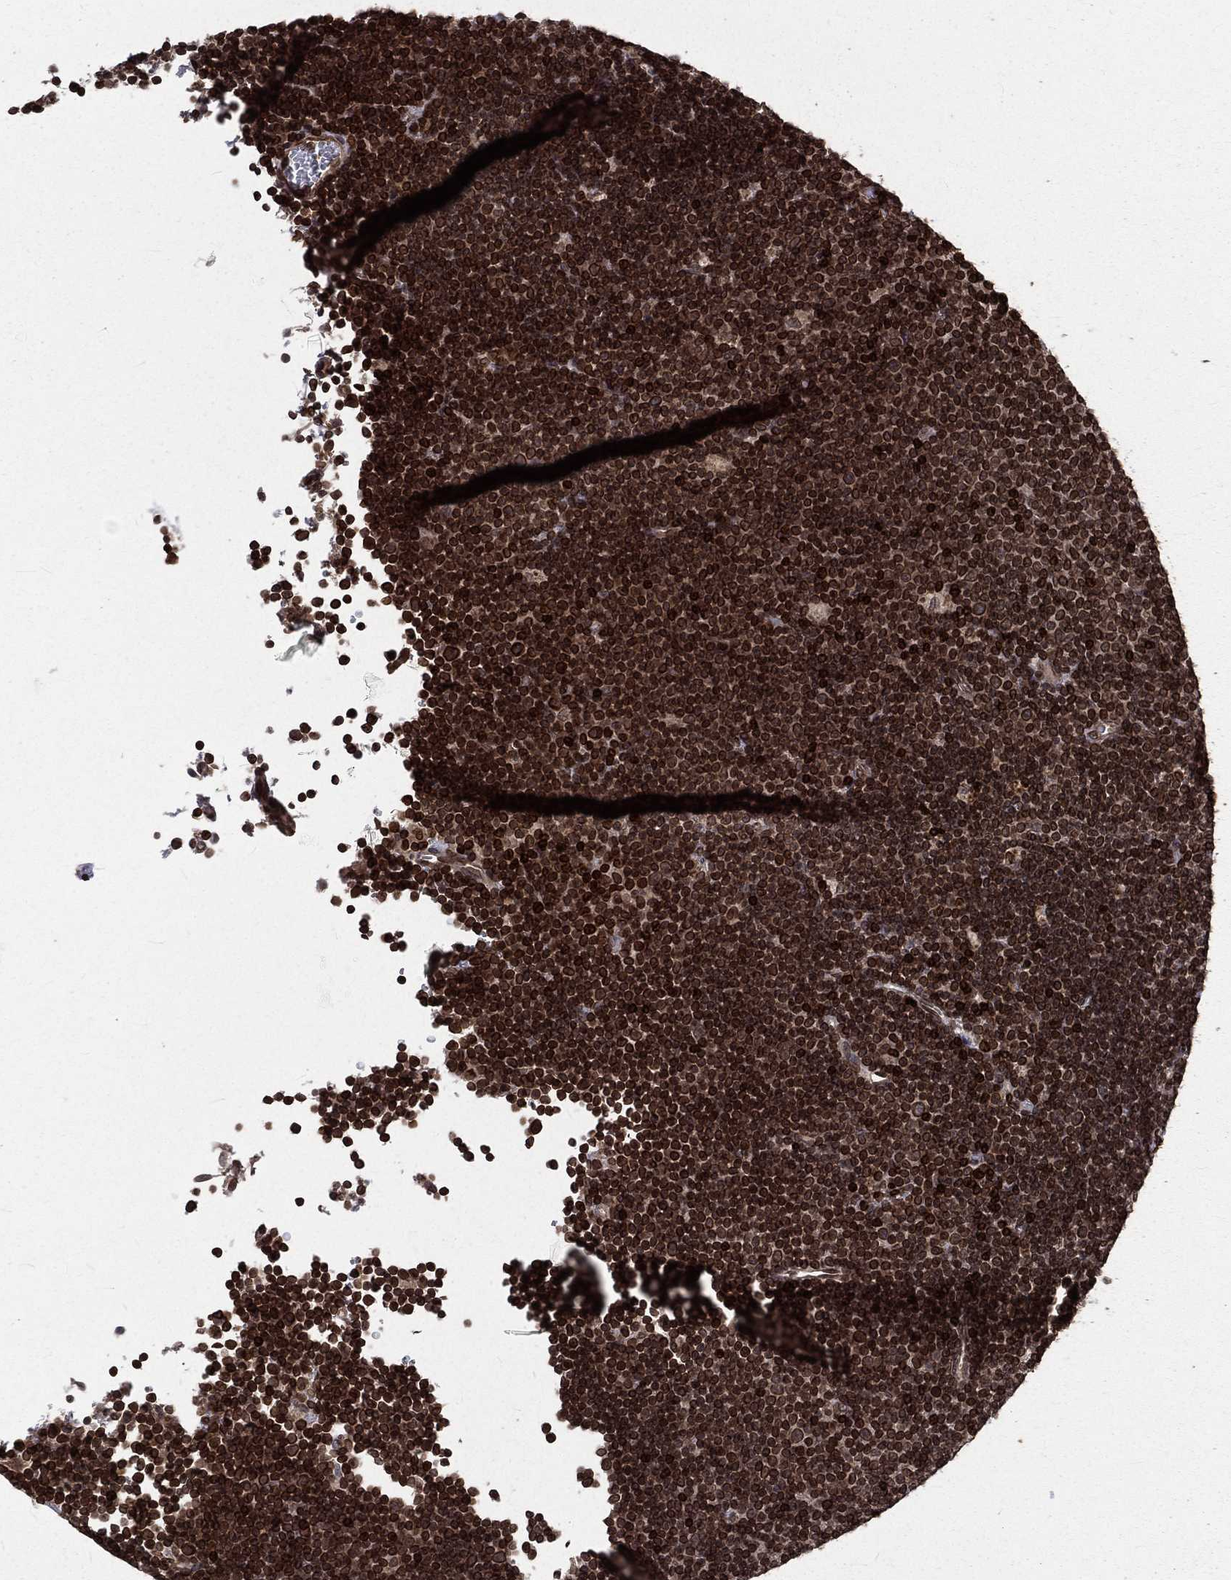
{"staining": {"intensity": "strong", "quantity": ">75%", "location": "cytoplasmic/membranous,nuclear"}, "tissue": "lymphoma", "cell_type": "Tumor cells", "image_type": "cancer", "snomed": [{"axis": "morphology", "description": "Malignant lymphoma, non-Hodgkin's type, Low grade"}, {"axis": "topography", "description": "Brain"}], "caption": "IHC (DAB (3,3'-diaminobenzidine)) staining of human malignant lymphoma, non-Hodgkin's type (low-grade) shows strong cytoplasmic/membranous and nuclear protein expression in approximately >75% of tumor cells.", "gene": "LBR", "patient": {"sex": "female", "age": 66}}